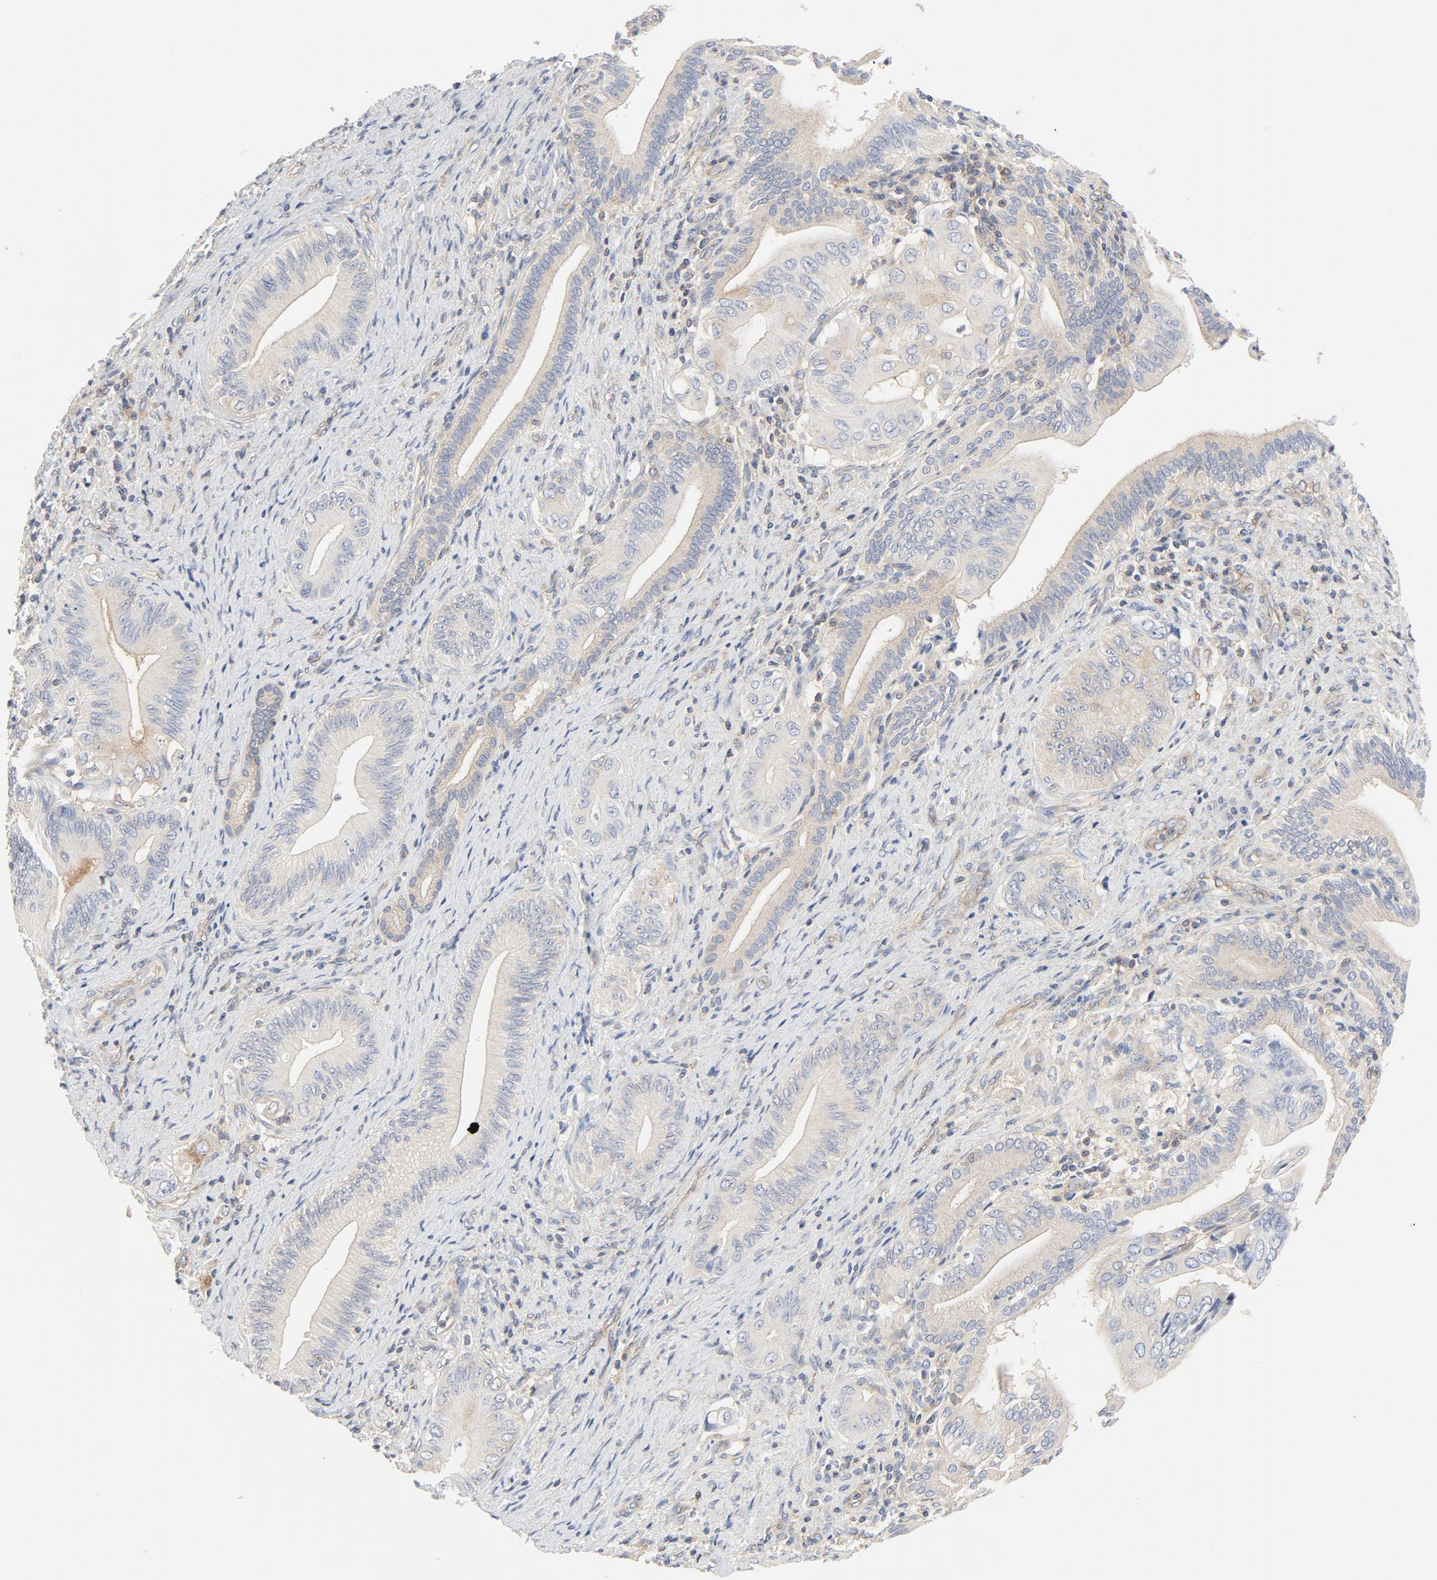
{"staining": {"intensity": "weak", "quantity": ">75%", "location": "cytoplasmic/membranous"}, "tissue": "liver cancer", "cell_type": "Tumor cells", "image_type": "cancer", "snomed": [{"axis": "morphology", "description": "Cholangiocarcinoma"}, {"axis": "topography", "description": "Liver"}], "caption": "Cholangiocarcinoma (liver) stained with immunohistochemistry (IHC) displays weak cytoplasmic/membranous staining in approximately >75% of tumor cells. (Stains: DAB (3,3'-diaminobenzidine) in brown, nuclei in blue, Microscopy: brightfield microscopy at high magnification).", "gene": "RABEP1", "patient": {"sex": "male", "age": 58}}